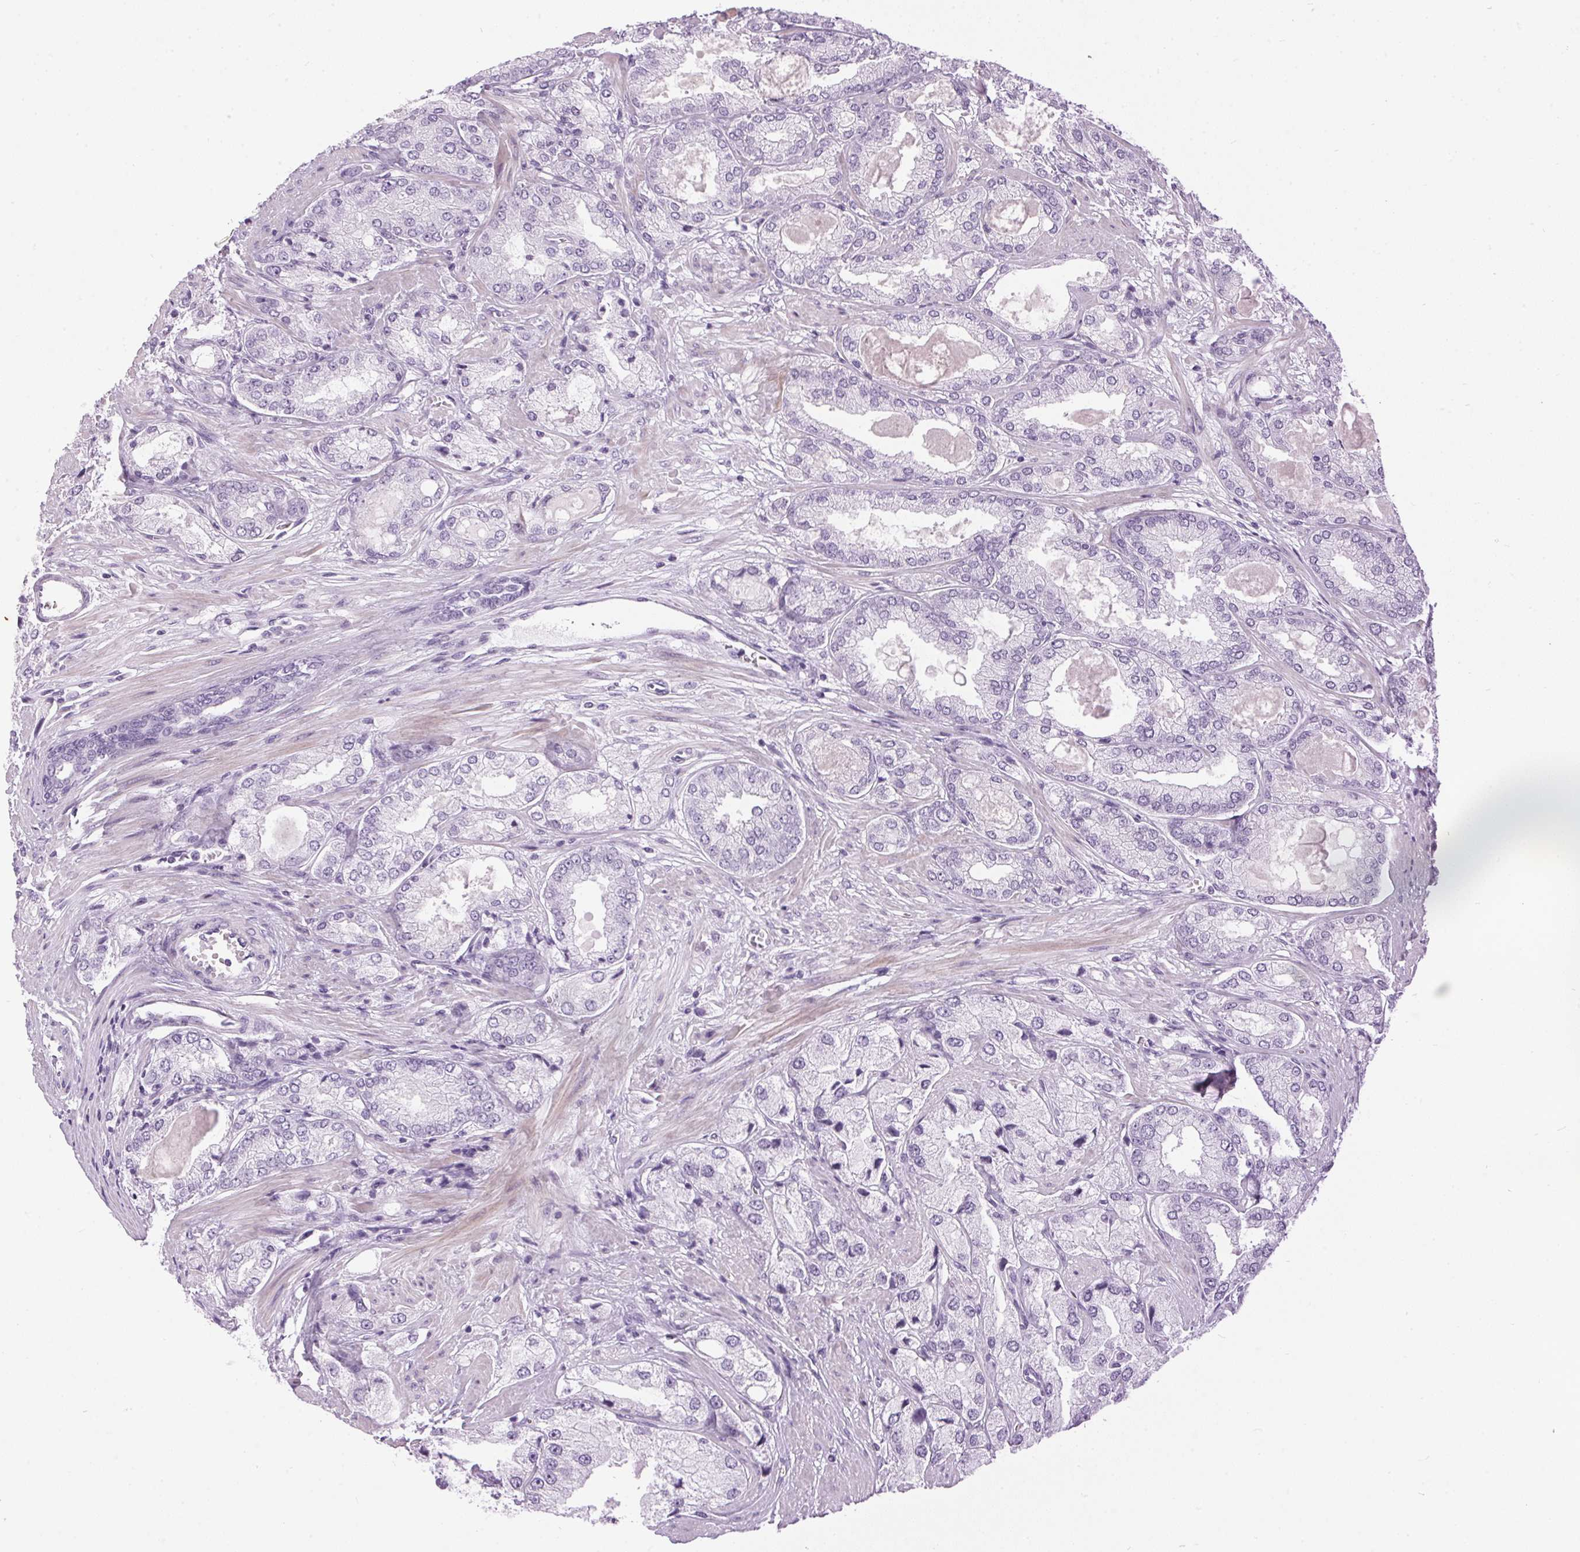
{"staining": {"intensity": "negative", "quantity": "none", "location": "none"}, "tissue": "prostate cancer", "cell_type": "Tumor cells", "image_type": "cancer", "snomed": [{"axis": "morphology", "description": "Adenocarcinoma, High grade"}, {"axis": "topography", "description": "Prostate"}], "caption": "Immunohistochemical staining of human high-grade adenocarcinoma (prostate) demonstrates no significant expression in tumor cells.", "gene": "SP7", "patient": {"sex": "male", "age": 68}}